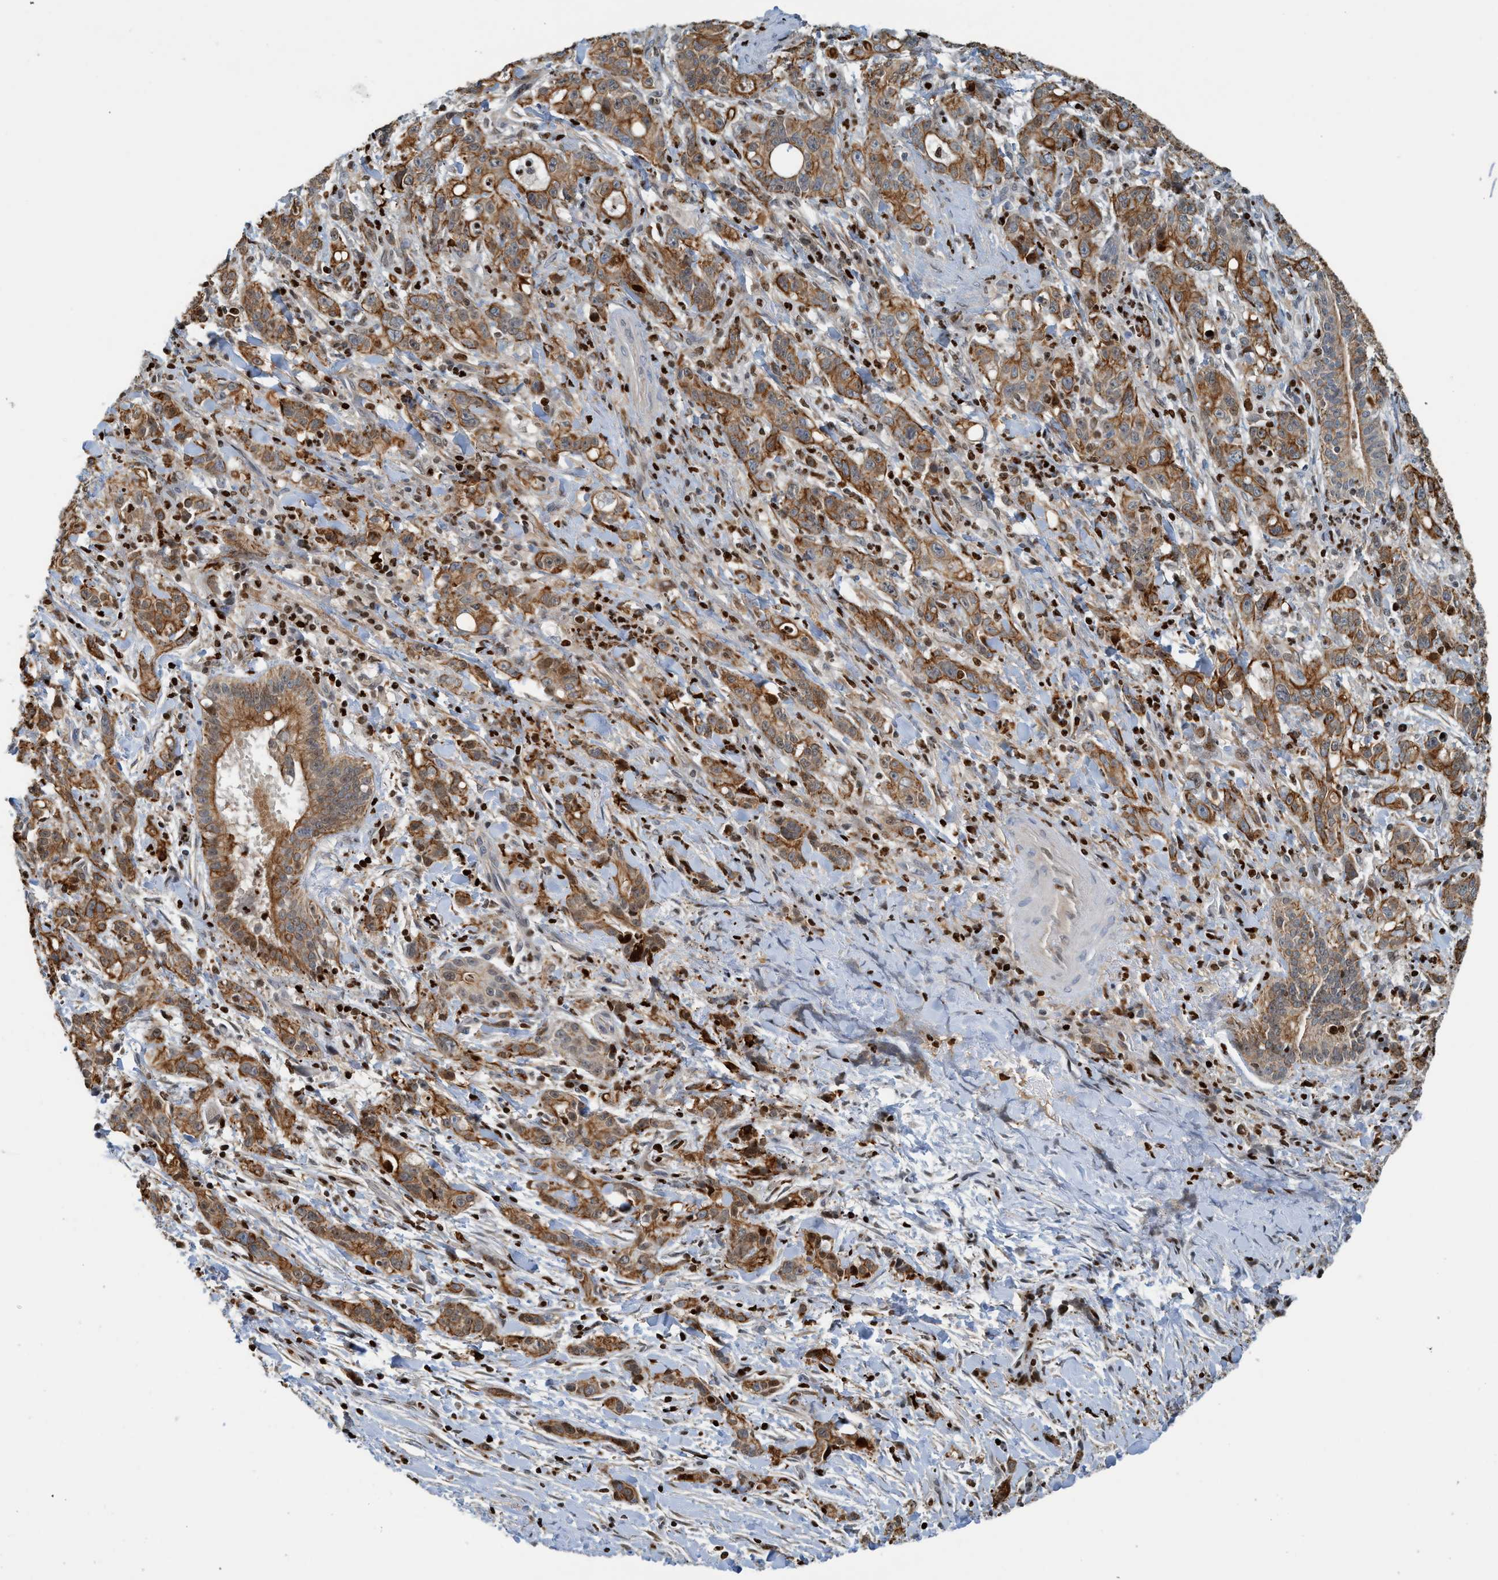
{"staining": {"intensity": "moderate", "quantity": ">75%", "location": "cytoplasmic/membranous,nuclear"}, "tissue": "liver cancer", "cell_type": "Tumor cells", "image_type": "cancer", "snomed": [{"axis": "morphology", "description": "Cholangiocarcinoma"}, {"axis": "topography", "description": "Liver"}], "caption": "About >75% of tumor cells in human liver cancer display moderate cytoplasmic/membranous and nuclear protein expression as visualized by brown immunohistochemical staining.", "gene": "SH3D19", "patient": {"sex": "female", "age": 38}}